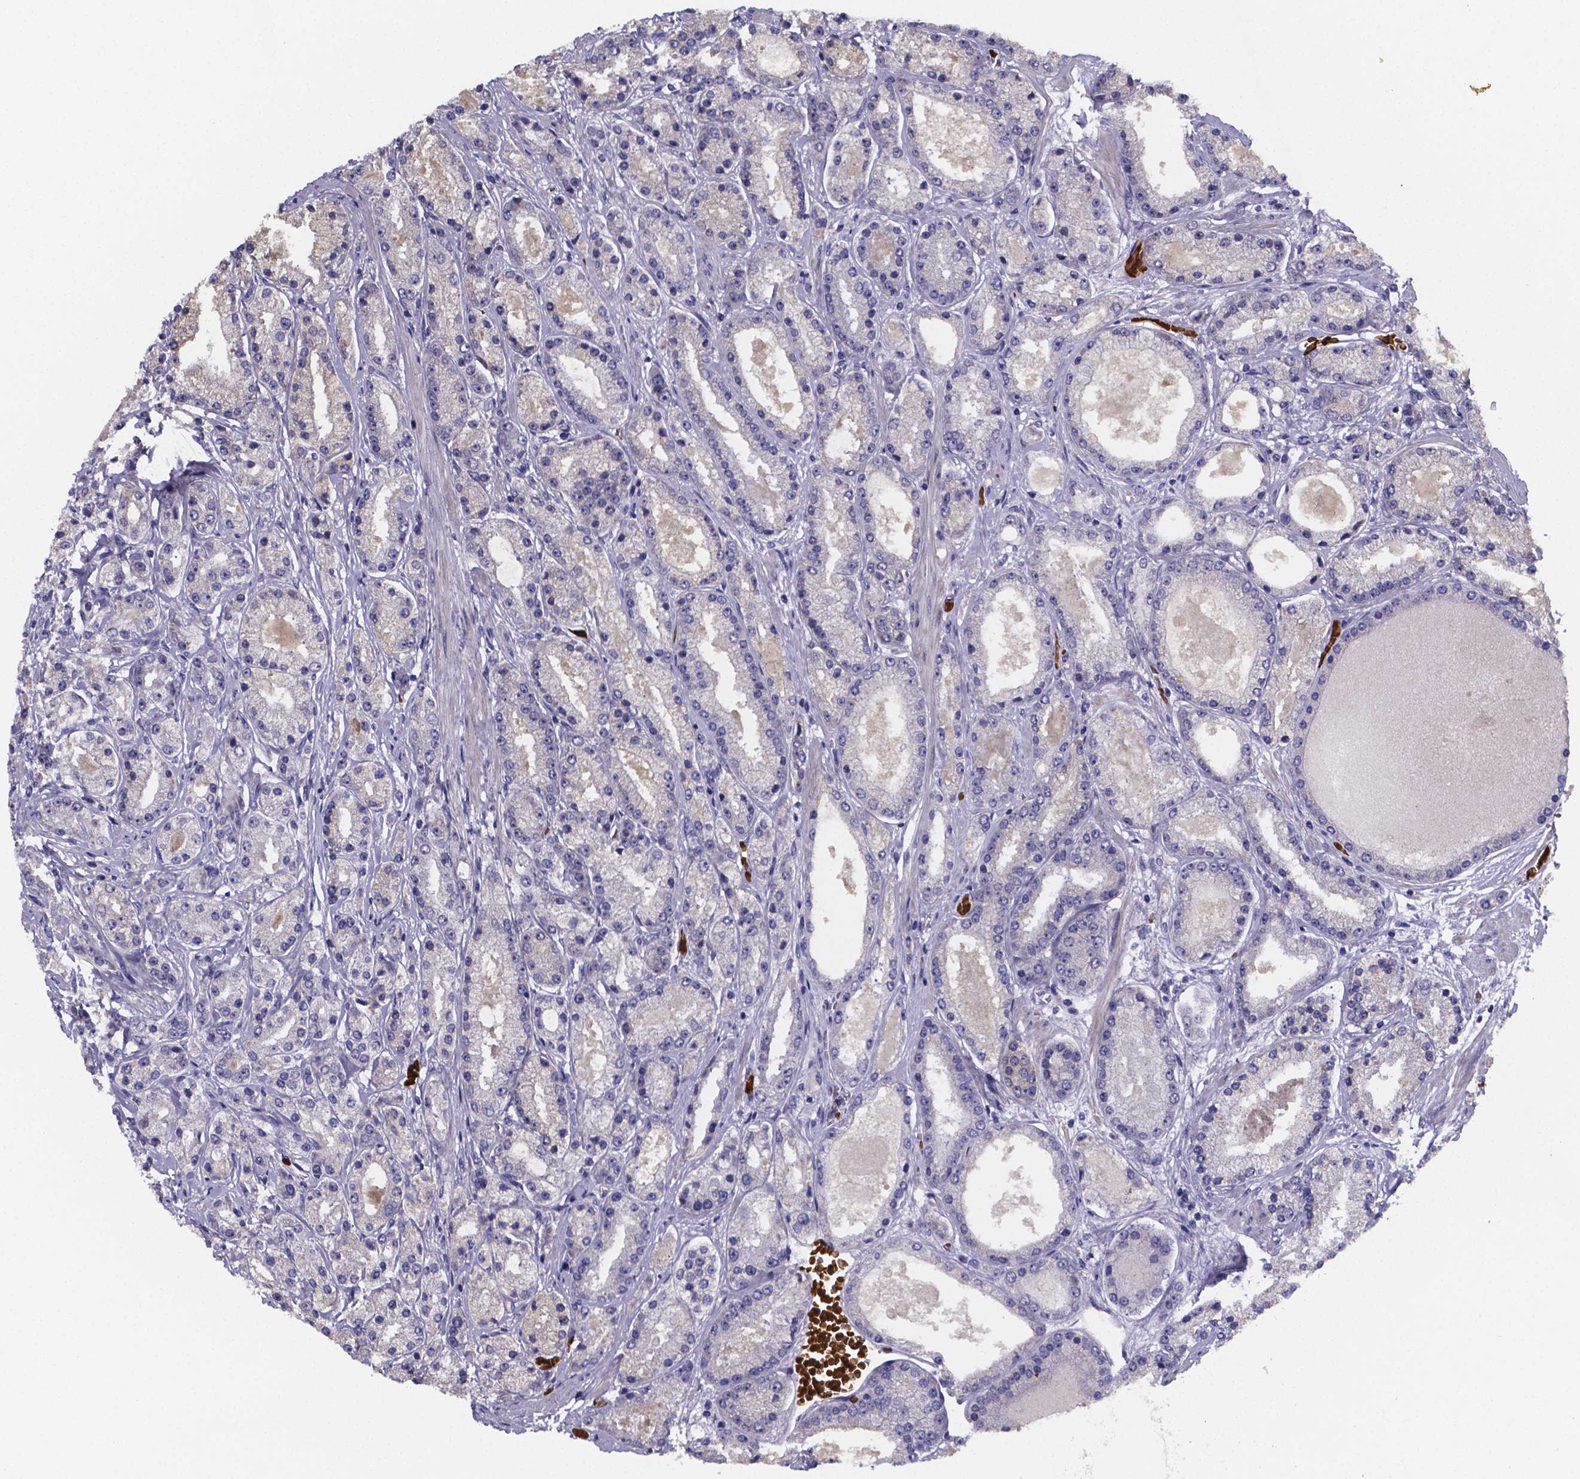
{"staining": {"intensity": "negative", "quantity": "none", "location": "none"}, "tissue": "prostate cancer", "cell_type": "Tumor cells", "image_type": "cancer", "snomed": [{"axis": "morphology", "description": "Adenocarcinoma, High grade"}, {"axis": "topography", "description": "Prostate"}], "caption": "Prostate cancer (high-grade adenocarcinoma) was stained to show a protein in brown. There is no significant staining in tumor cells.", "gene": "GABRA3", "patient": {"sex": "male", "age": 67}}